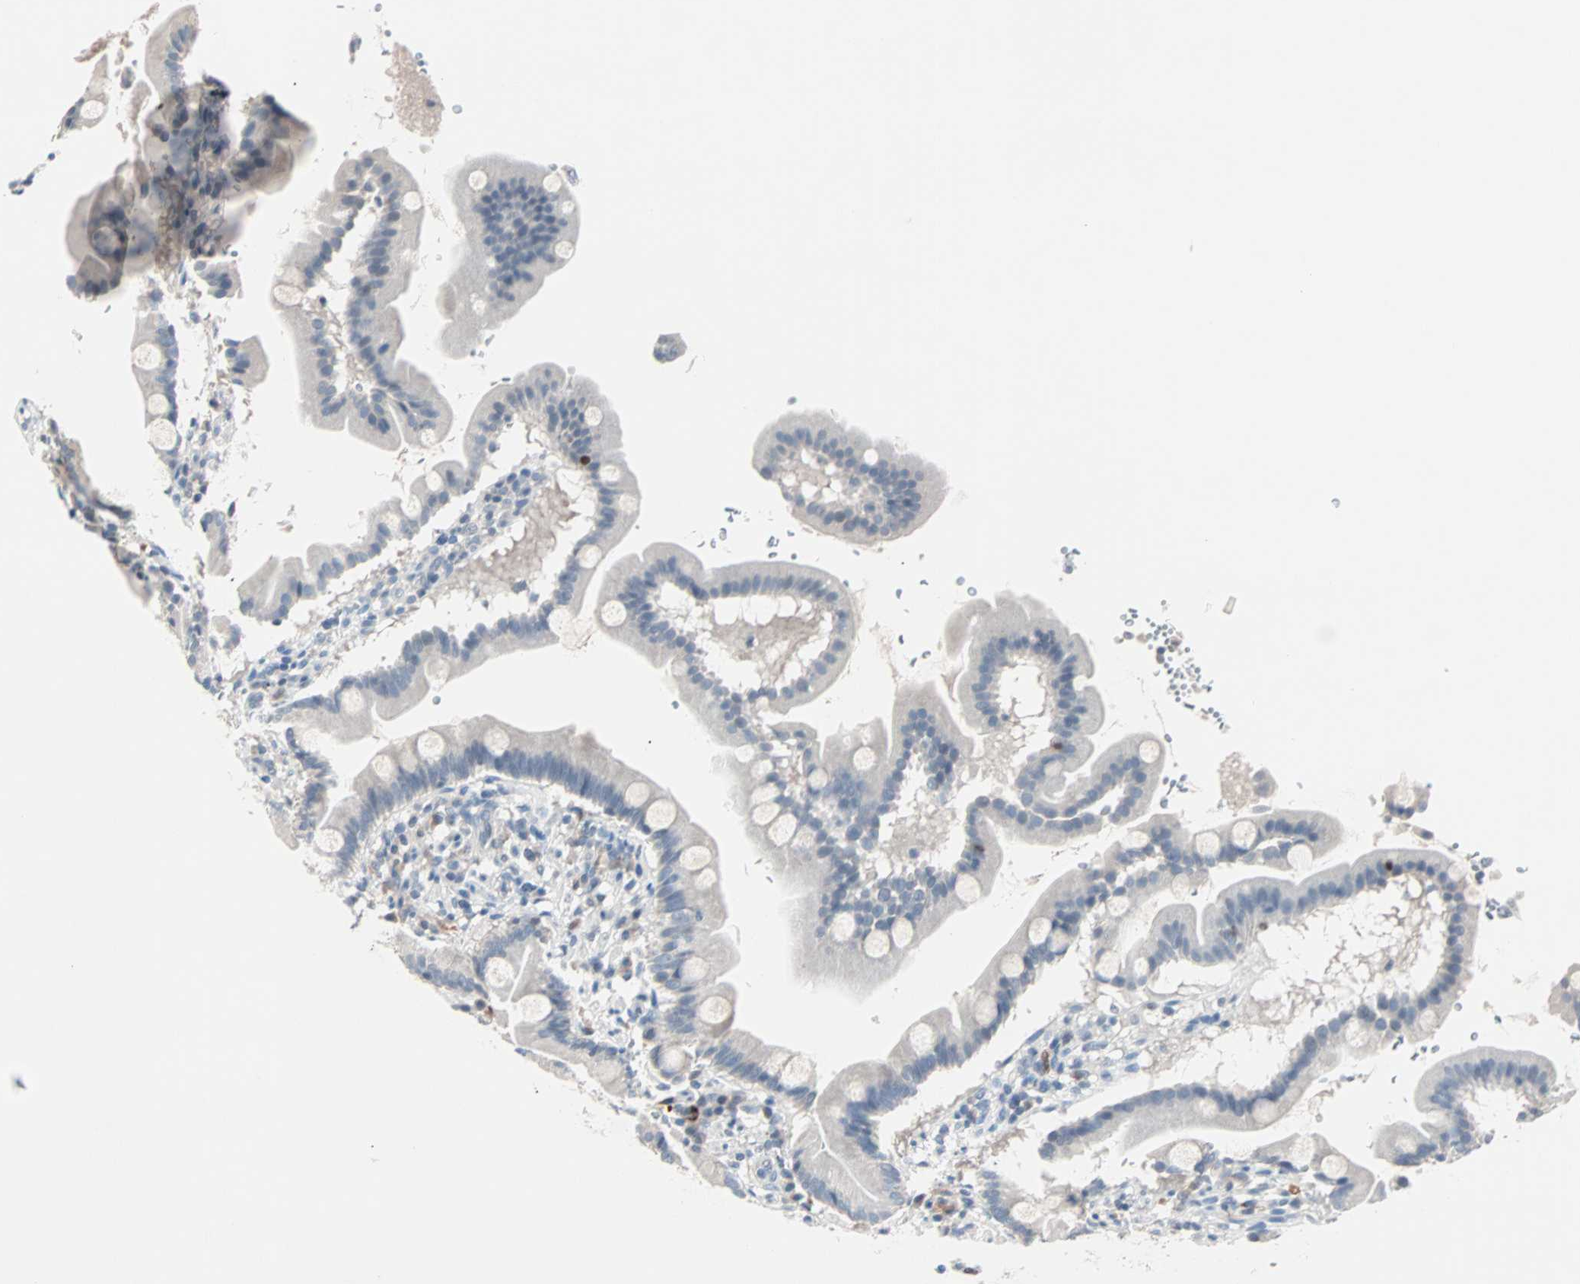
{"staining": {"intensity": "weak", "quantity": "<25%", "location": "nuclear"}, "tissue": "duodenum", "cell_type": "Glandular cells", "image_type": "normal", "snomed": [{"axis": "morphology", "description": "Normal tissue, NOS"}, {"axis": "topography", "description": "Duodenum"}], "caption": "Unremarkable duodenum was stained to show a protein in brown. There is no significant staining in glandular cells.", "gene": "CCNE2", "patient": {"sex": "male", "age": 50}}